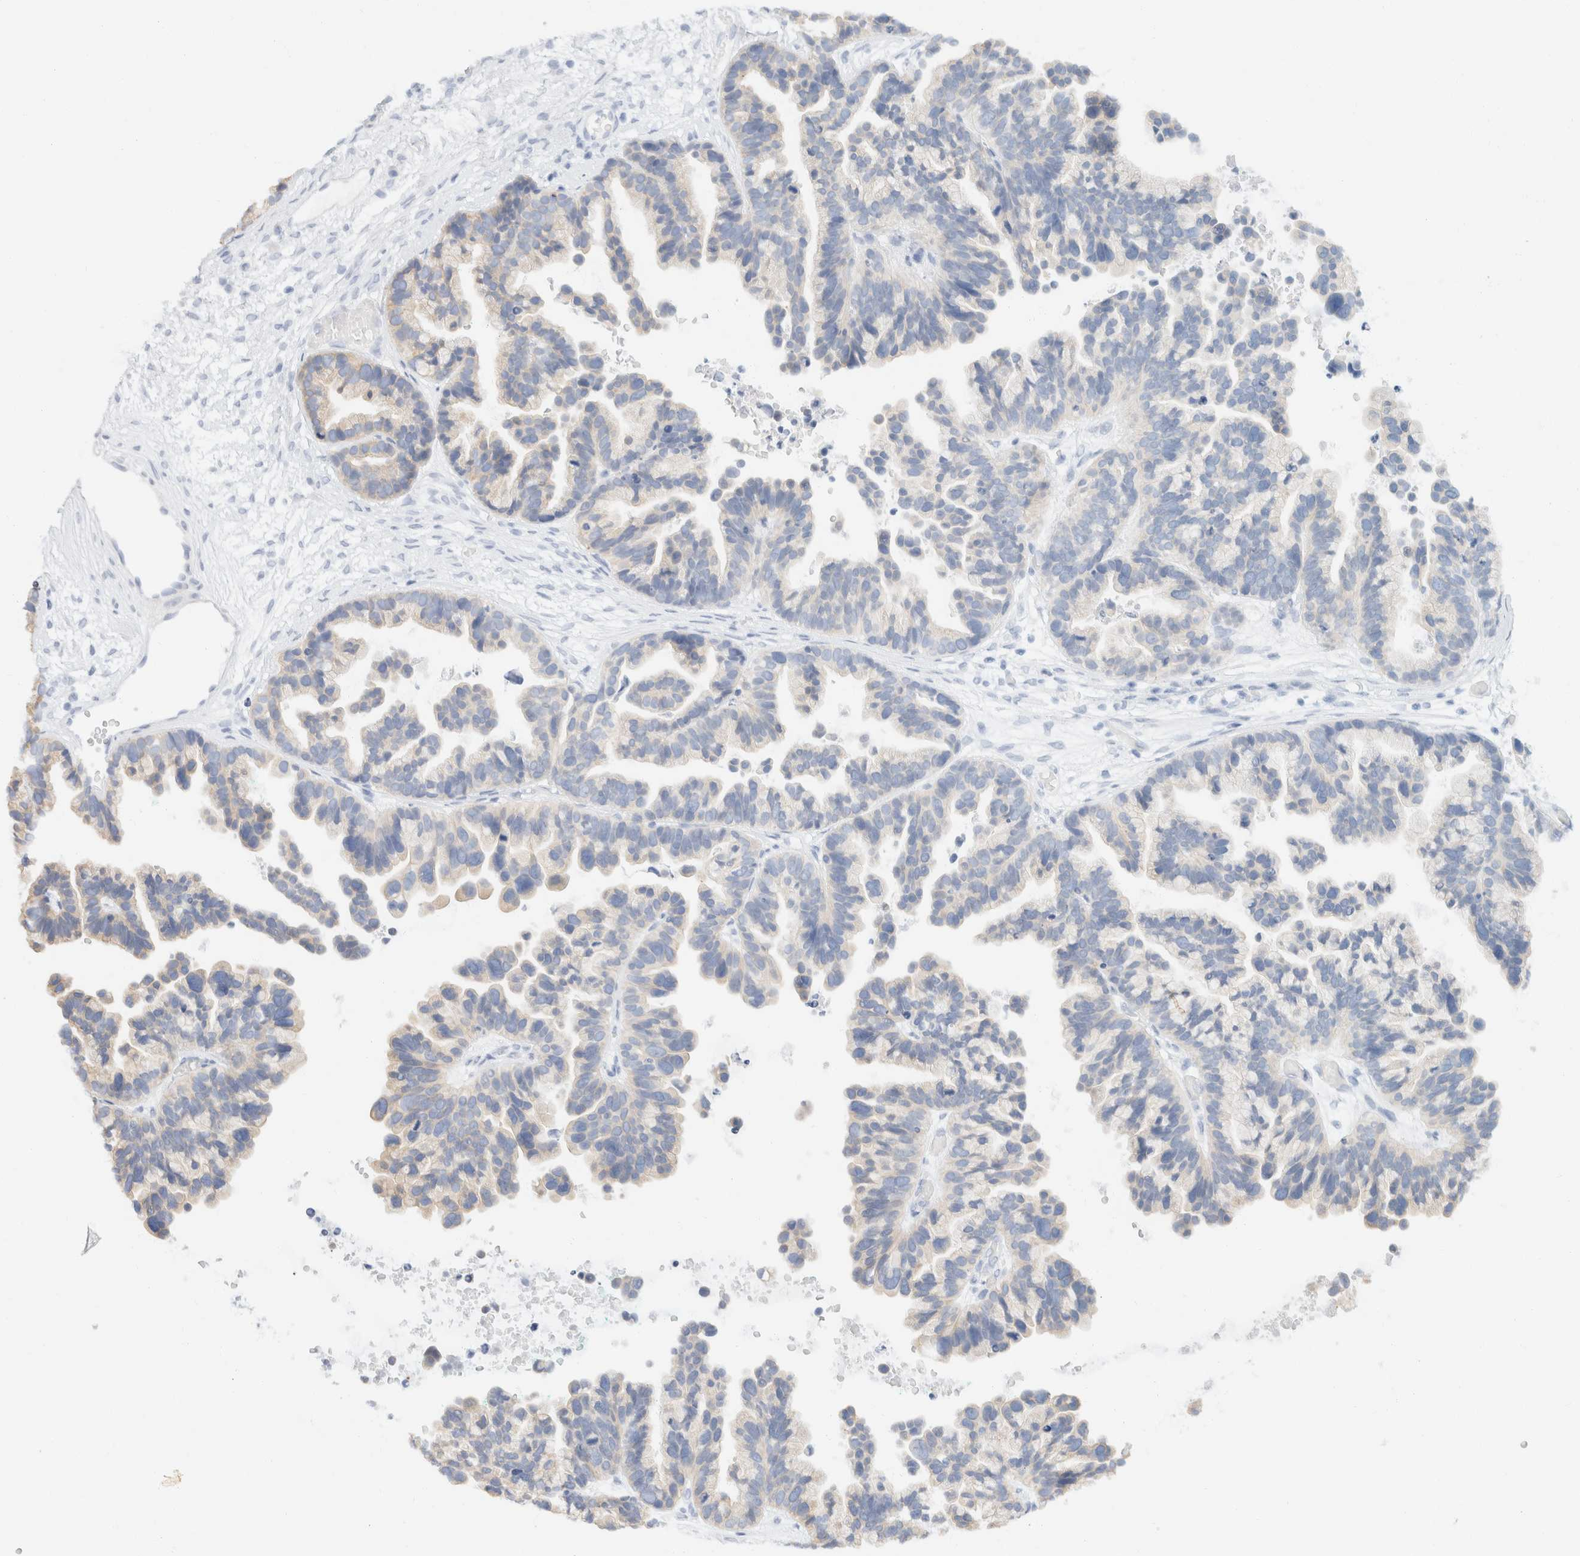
{"staining": {"intensity": "negative", "quantity": "none", "location": "none"}, "tissue": "ovarian cancer", "cell_type": "Tumor cells", "image_type": "cancer", "snomed": [{"axis": "morphology", "description": "Cystadenocarcinoma, serous, NOS"}, {"axis": "topography", "description": "Ovary"}], "caption": "Protein analysis of ovarian cancer (serous cystadenocarcinoma) displays no significant positivity in tumor cells.", "gene": "KRT20", "patient": {"sex": "female", "age": 56}}